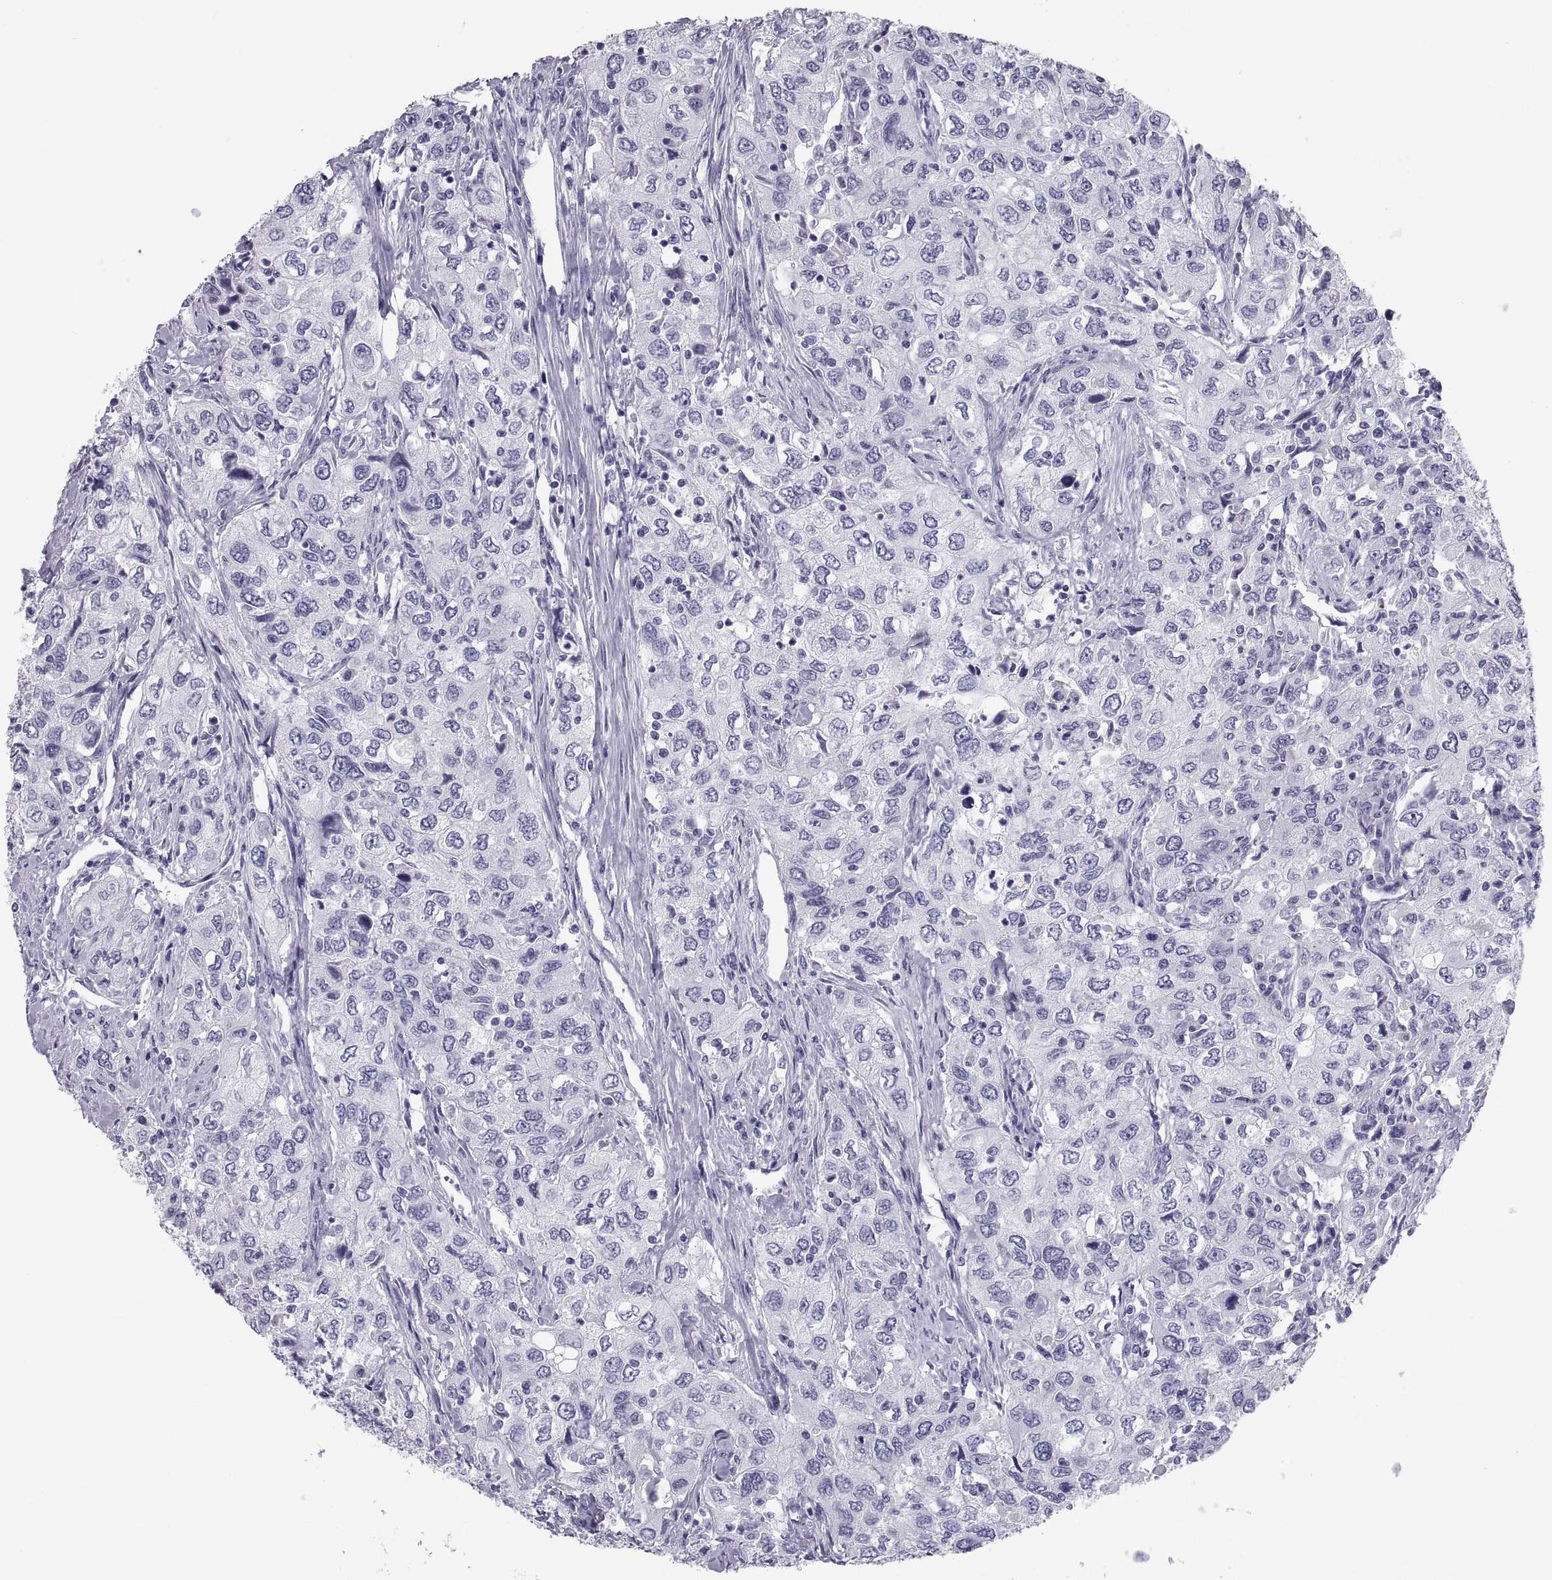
{"staining": {"intensity": "negative", "quantity": "none", "location": "none"}, "tissue": "urothelial cancer", "cell_type": "Tumor cells", "image_type": "cancer", "snomed": [{"axis": "morphology", "description": "Urothelial carcinoma, High grade"}, {"axis": "topography", "description": "Urinary bladder"}], "caption": "The image demonstrates no significant expression in tumor cells of urothelial carcinoma (high-grade).", "gene": "DEFB129", "patient": {"sex": "male", "age": 76}}